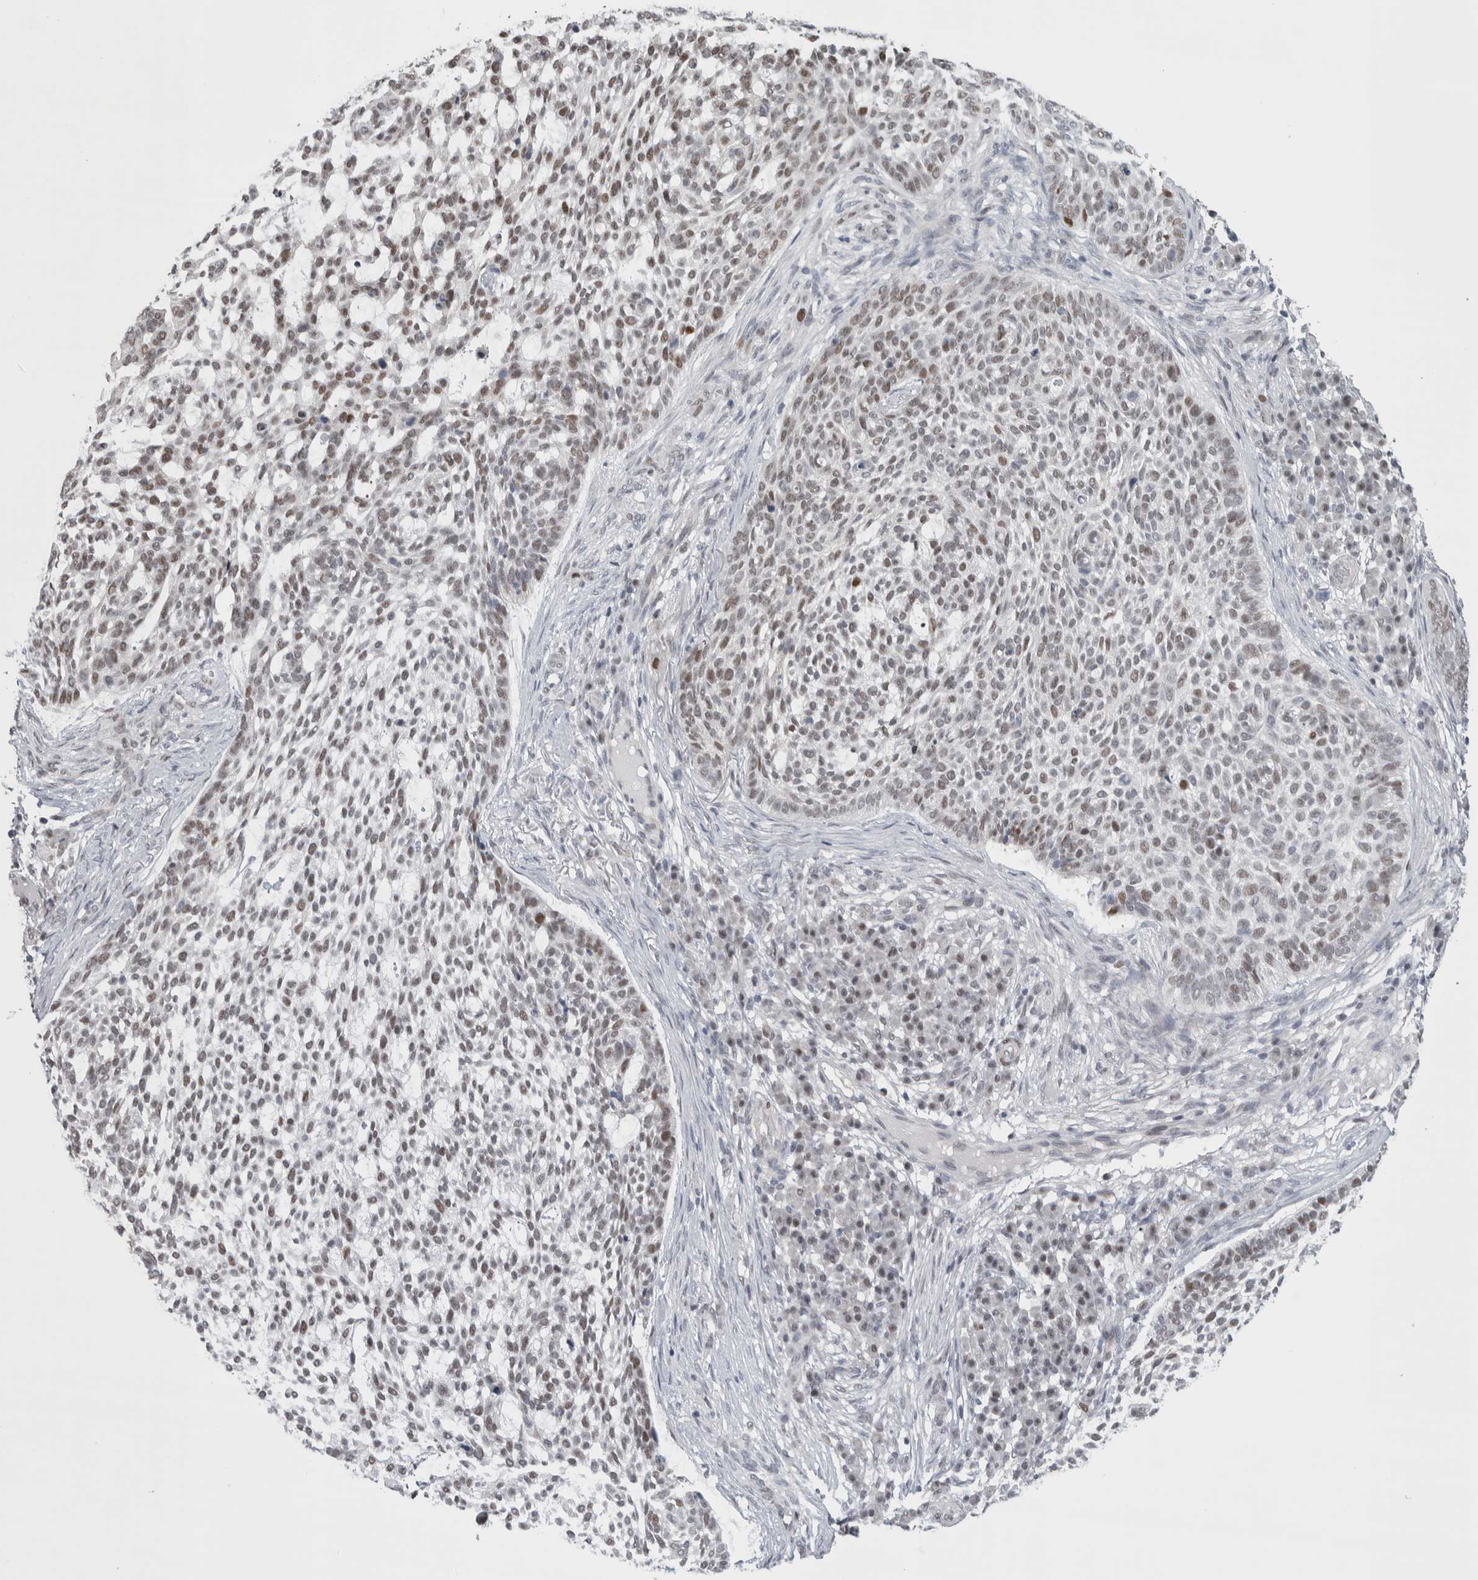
{"staining": {"intensity": "weak", "quantity": "25%-75%", "location": "nuclear"}, "tissue": "skin cancer", "cell_type": "Tumor cells", "image_type": "cancer", "snomed": [{"axis": "morphology", "description": "Basal cell carcinoma"}, {"axis": "topography", "description": "Skin"}], "caption": "Skin basal cell carcinoma stained for a protein reveals weak nuclear positivity in tumor cells.", "gene": "HEXIM2", "patient": {"sex": "female", "age": 64}}